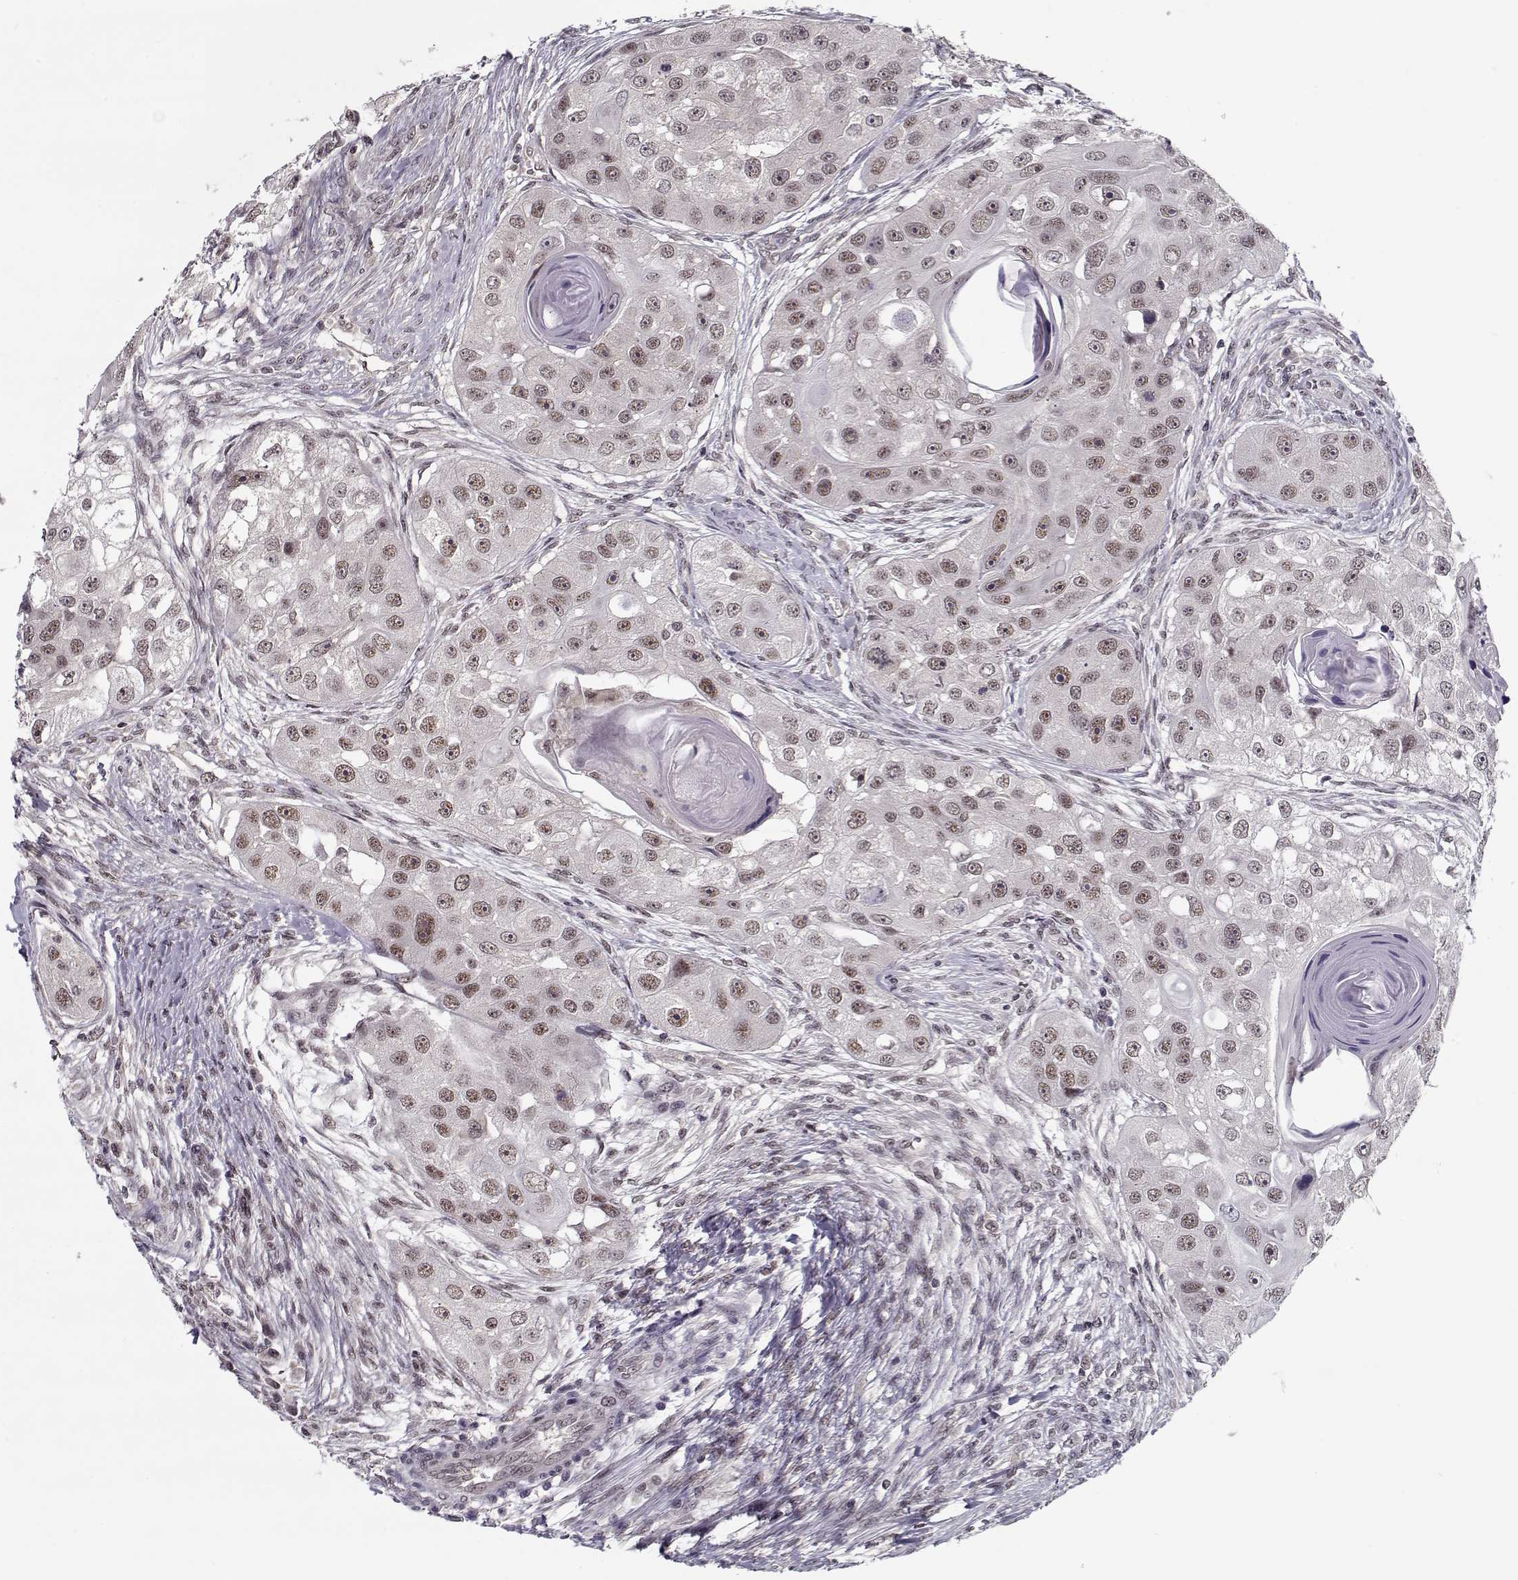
{"staining": {"intensity": "weak", "quantity": ">75%", "location": "nuclear"}, "tissue": "head and neck cancer", "cell_type": "Tumor cells", "image_type": "cancer", "snomed": [{"axis": "morphology", "description": "Squamous cell carcinoma, NOS"}, {"axis": "topography", "description": "Head-Neck"}], "caption": "A micrograph showing weak nuclear staining in about >75% of tumor cells in head and neck cancer, as visualized by brown immunohistochemical staining.", "gene": "TESPA1", "patient": {"sex": "male", "age": 51}}